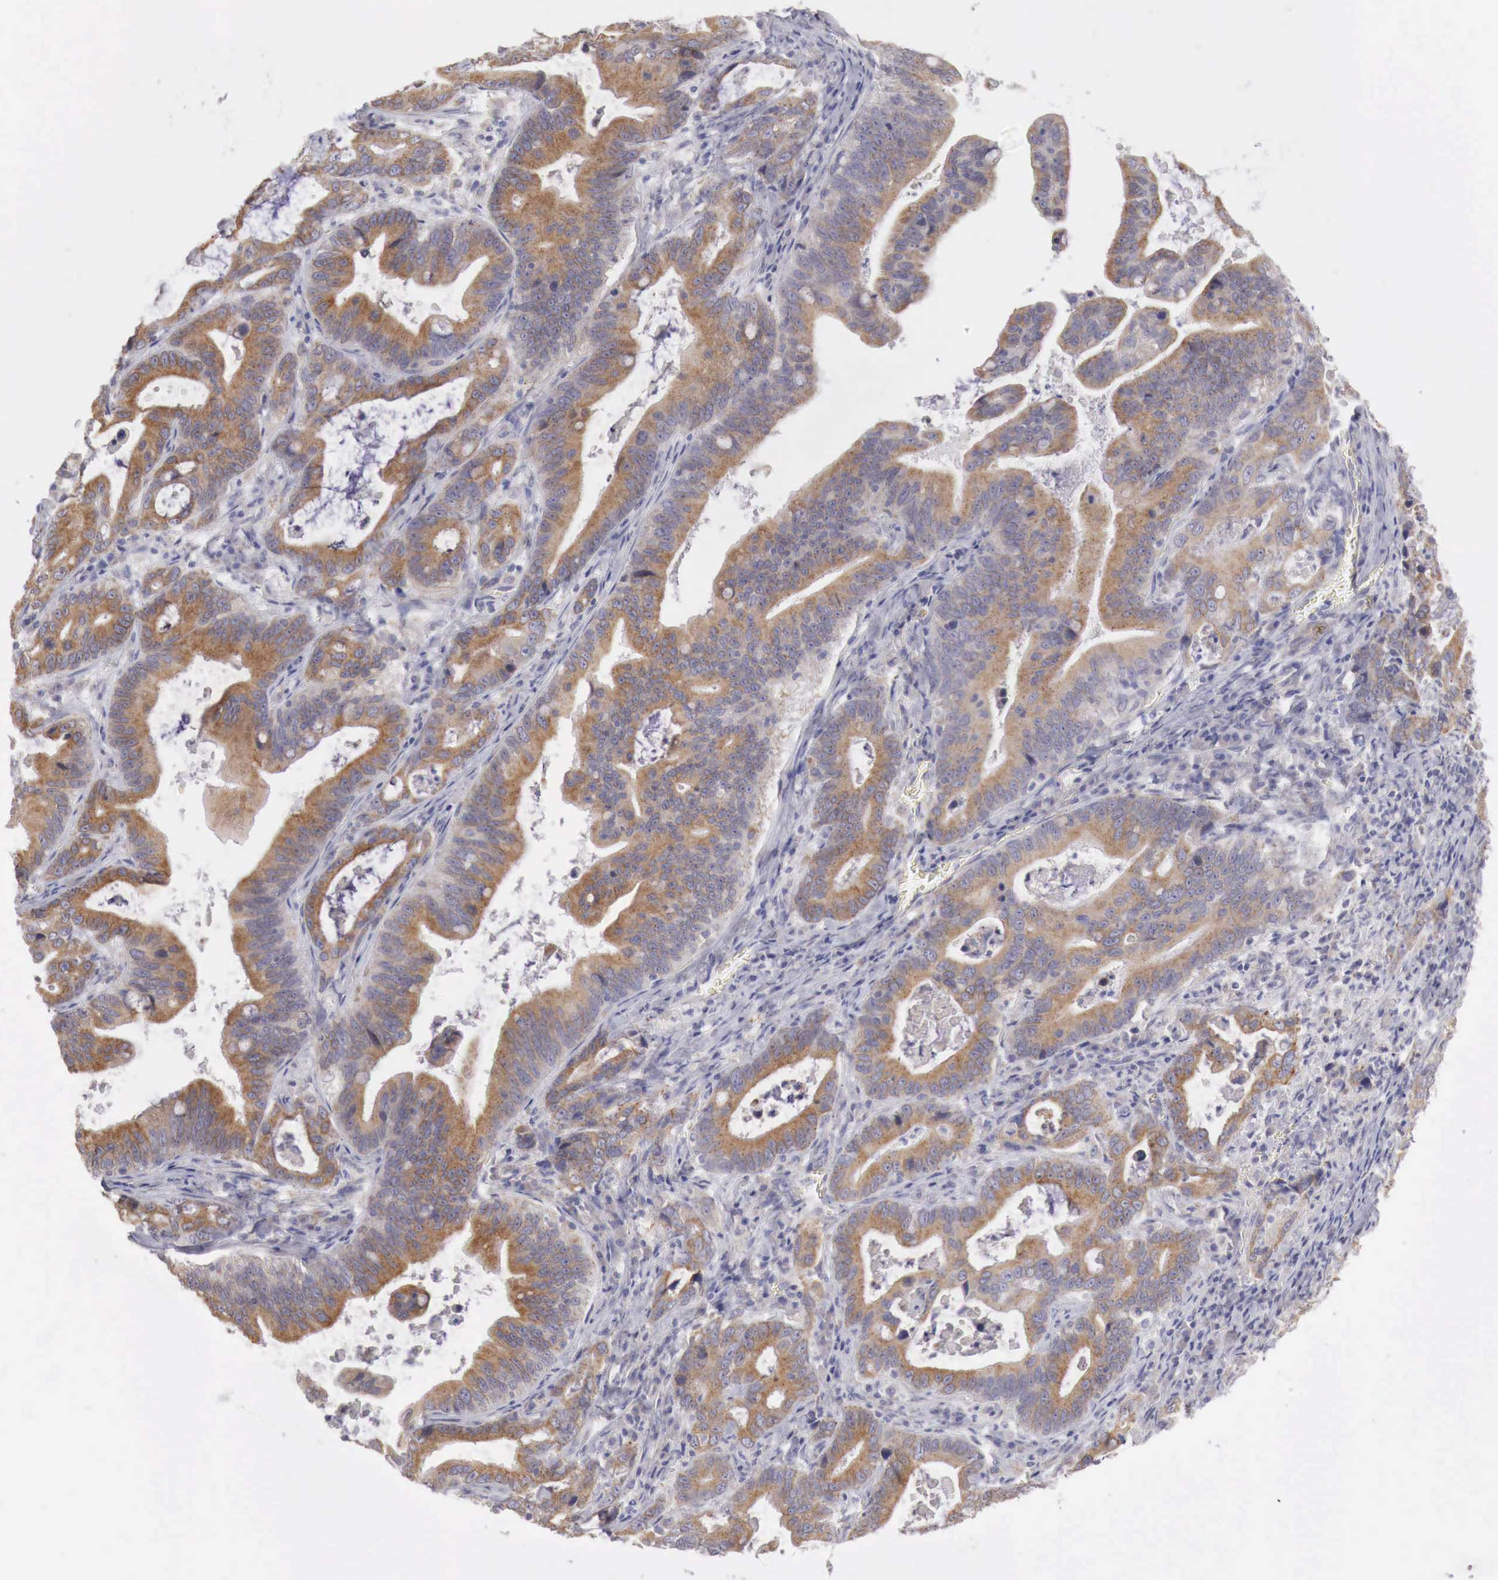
{"staining": {"intensity": "moderate", "quantity": ">75%", "location": "cytoplasmic/membranous"}, "tissue": "stomach cancer", "cell_type": "Tumor cells", "image_type": "cancer", "snomed": [{"axis": "morphology", "description": "Adenocarcinoma, NOS"}, {"axis": "topography", "description": "Stomach, upper"}], "caption": "A medium amount of moderate cytoplasmic/membranous expression is present in about >75% of tumor cells in stomach cancer (adenocarcinoma) tissue.", "gene": "NSDHL", "patient": {"sex": "male", "age": 63}}